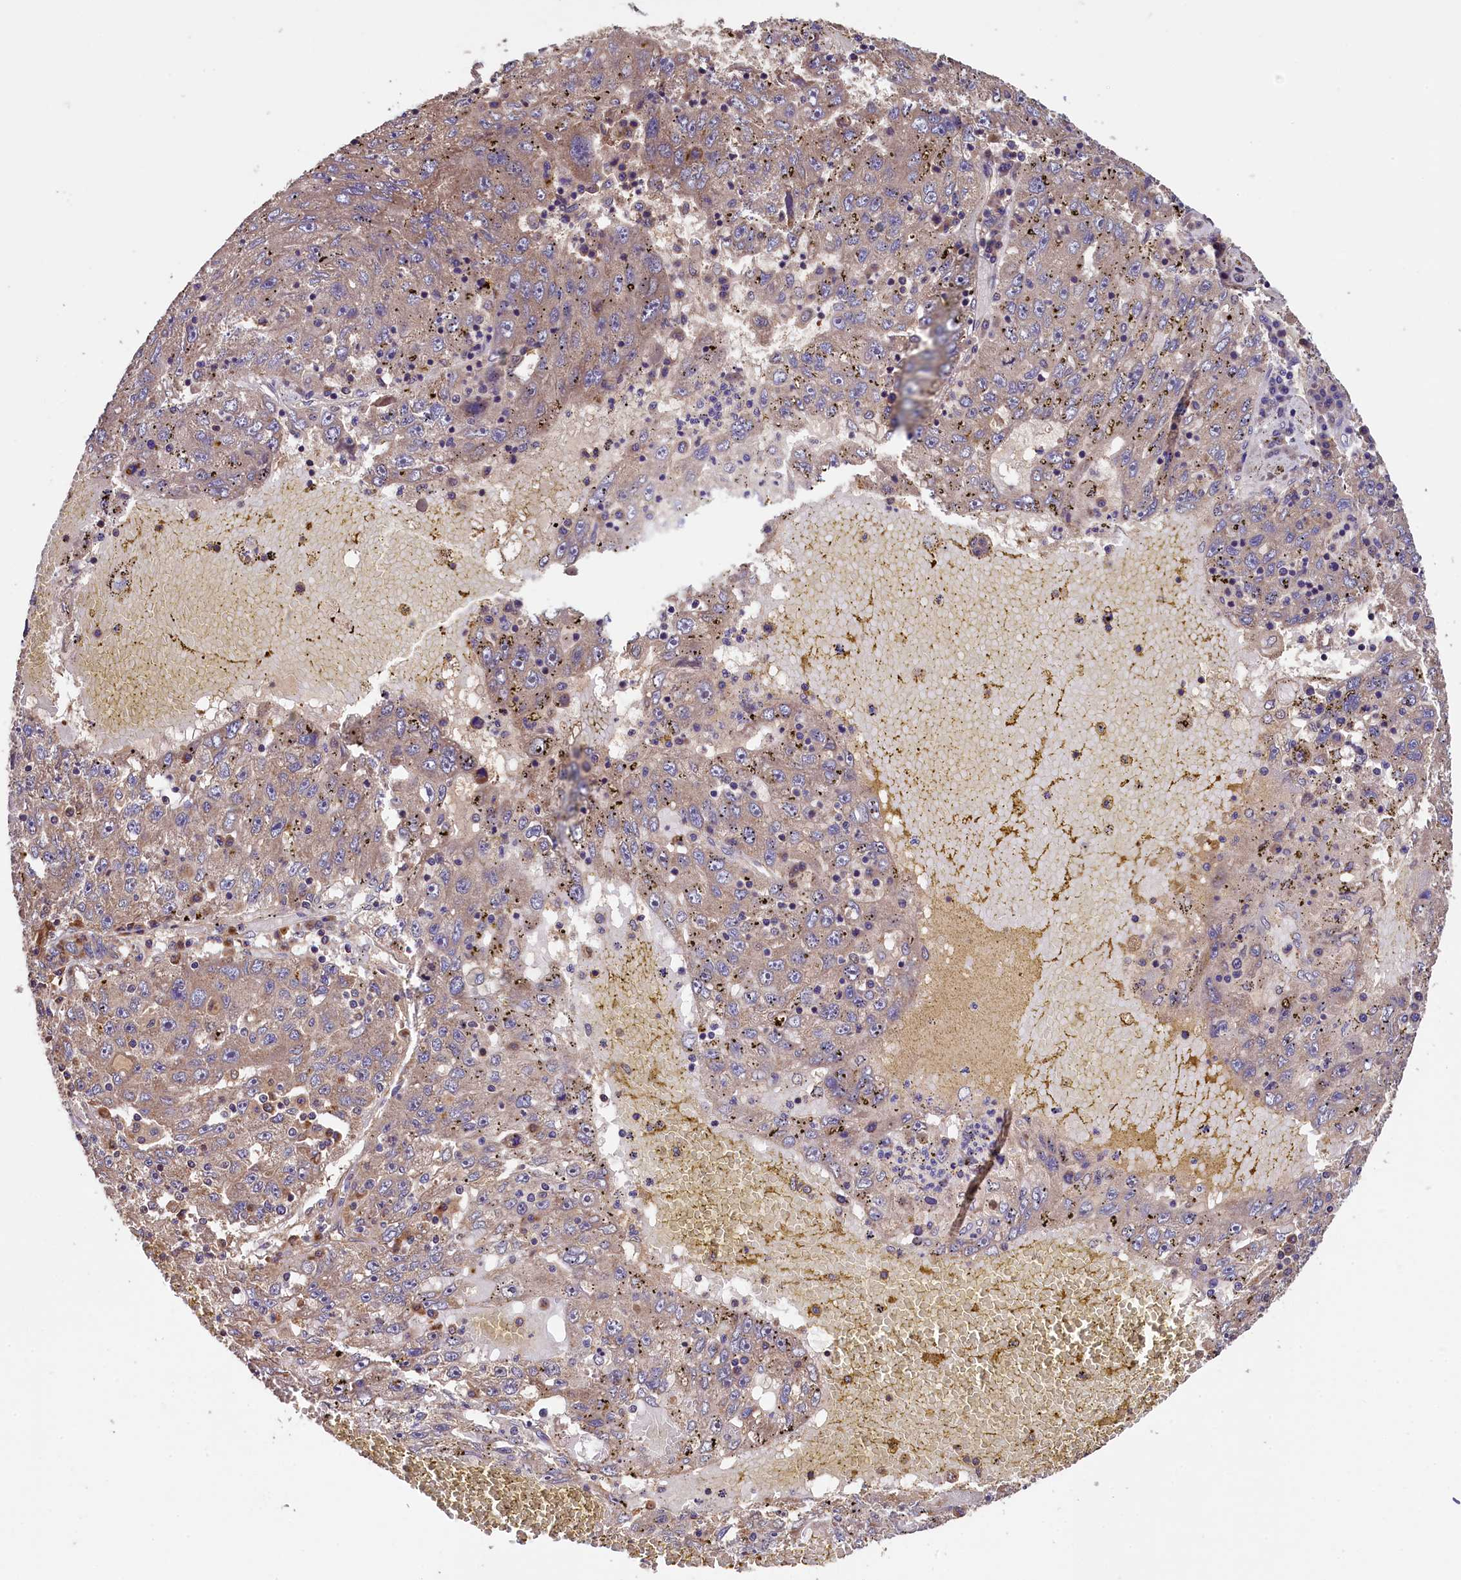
{"staining": {"intensity": "moderate", "quantity": "25%-75%", "location": "cytoplasmic/membranous"}, "tissue": "liver cancer", "cell_type": "Tumor cells", "image_type": "cancer", "snomed": [{"axis": "morphology", "description": "Carcinoma, Hepatocellular, NOS"}, {"axis": "topography", "description": "Liver"}], "caption": "Liver cancer (hepatocellular carcinoma) stained with a protein marker shows moderate staining in tumor cells.", "gene": "KLC2", "patient": {"sex": "male", "age": 49}}